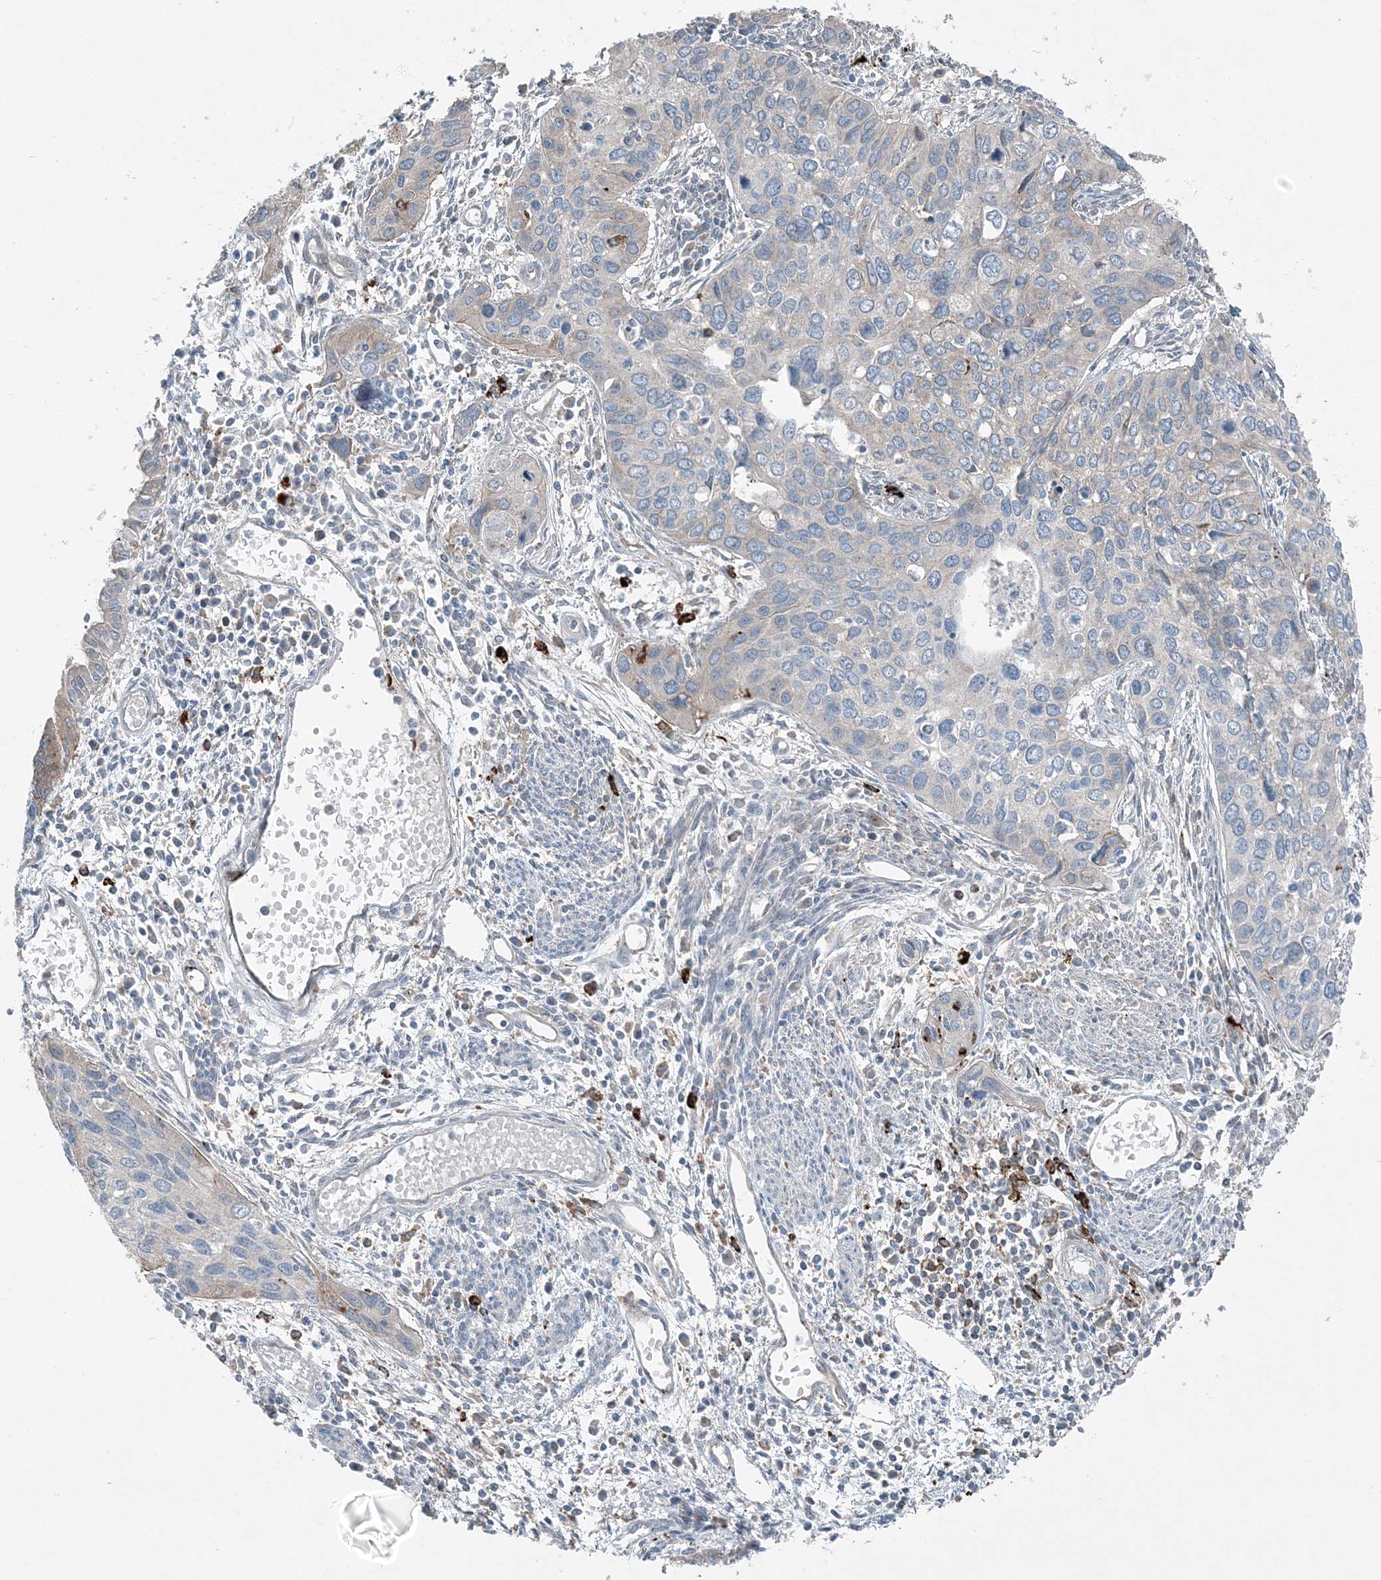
{"staining": {"intensity": "moderate", "quantity": "<25%", "location": "cytoplasmic/membranous"}, "tissue": "cervical cancer", "cell_type": "Tumor cells", "image_type": "cancer", "snomed": [{"axis": "morphology", "description": "Squamous cell carcinoma, NOS"}, {"axis": "topography", "description": "Cervix"}], "caption": "Immunohistochemistry (IHC) (DAB (3,3'-diaminobenzidine)) staining of human cervical squamous cell carcinoma shows moderate cytoplasmic/membranous protein expression in approximately <25% of tumor cells.", "gene": "KY", "patient": {"sex": "female", "age": 55}}